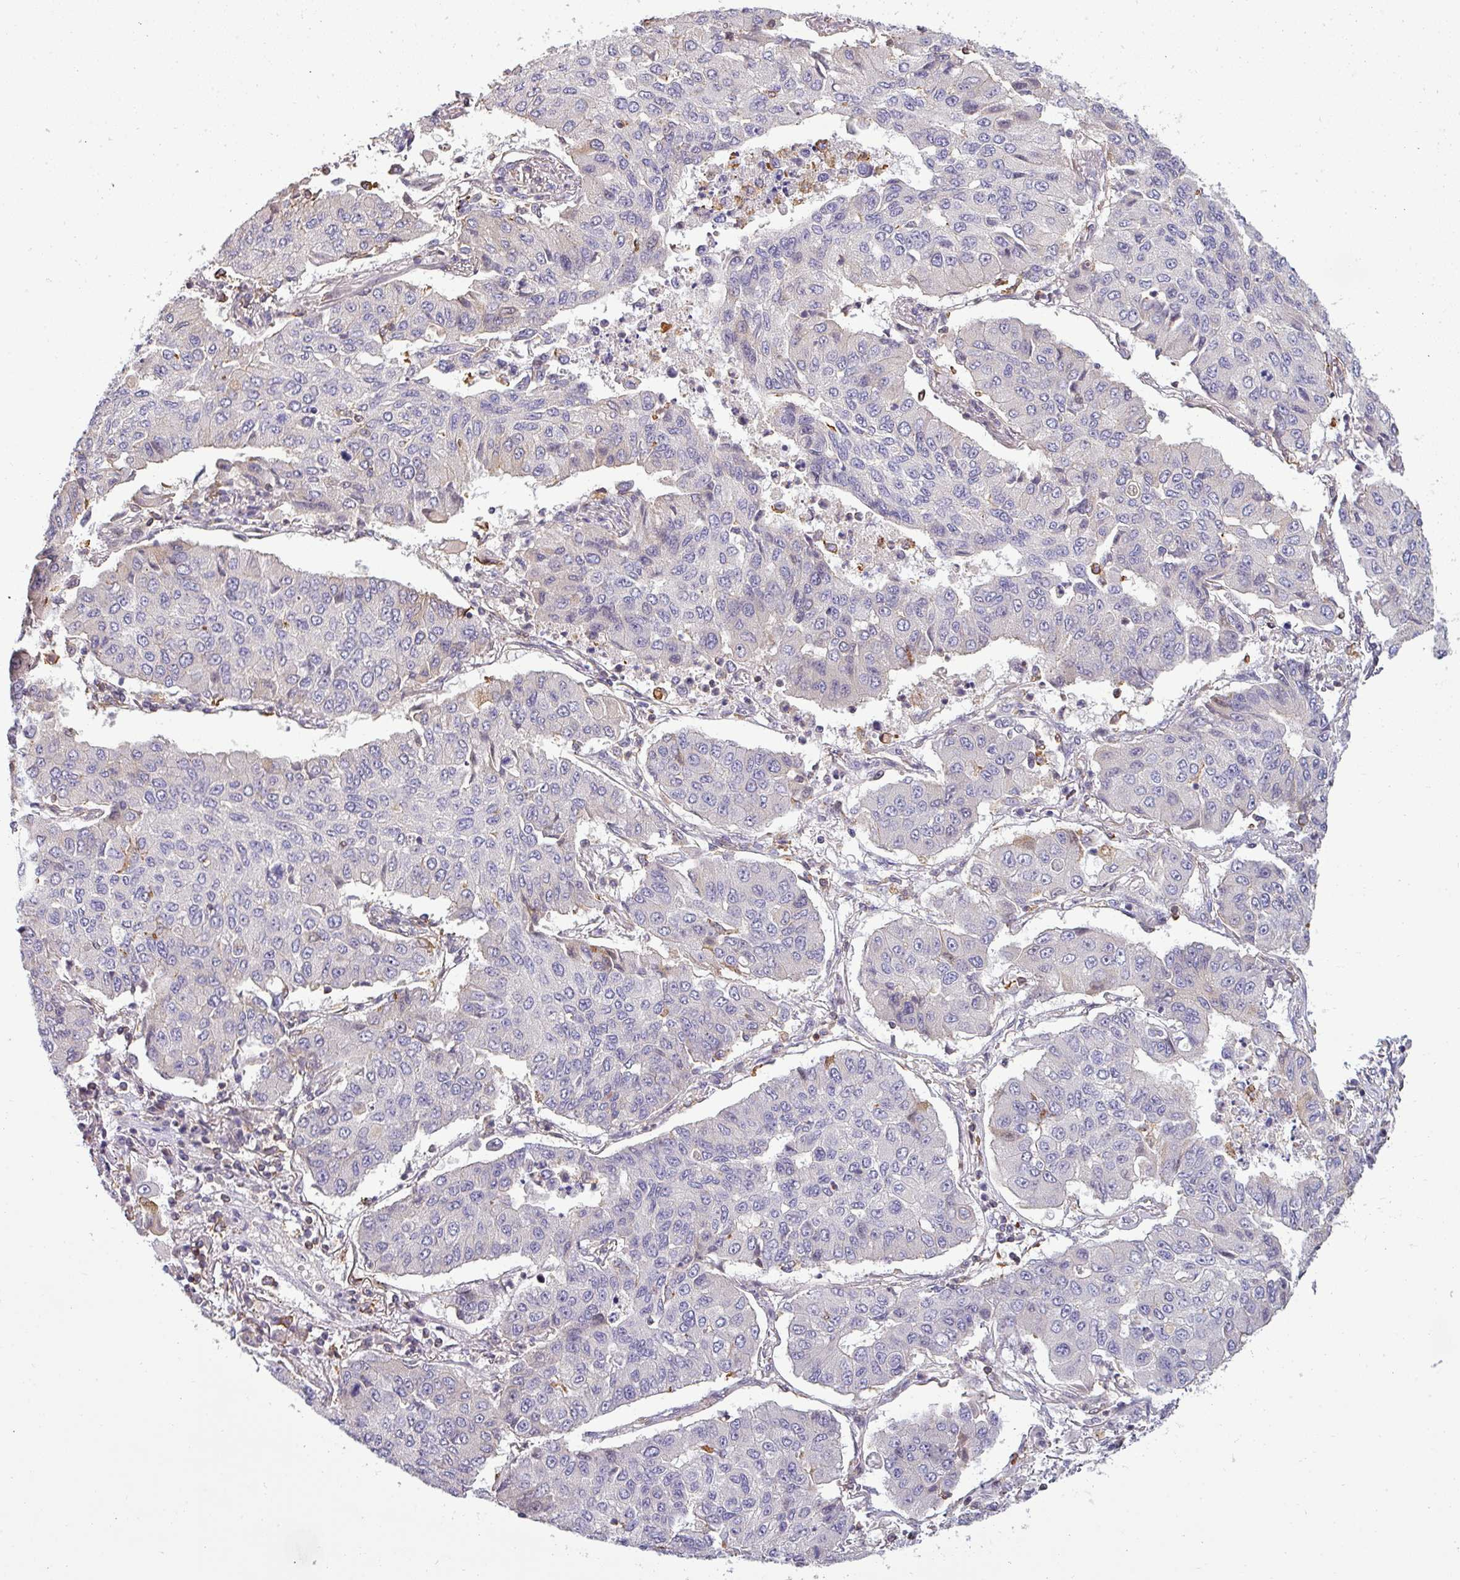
{"staining": {"intensity": "negative", "quantity": "none", "location": "none"}, "tissue": "lung cancer", "cell_type": "Tumor cells", "image_type": "cancer", "snomed": [{"axis": "morphology", "description": "Squamous cell carcinoma, NOS"}, {"axis": "topography", "description": "Lung"}], "caption": "The histopathology image demonstrates no significant expression in tumor cells of lung cancer. (DAB IHC visualized using brightfield microscopy, high magnification).", "gene": "ZNF835", "patient": {"sex": "male", "age": 74}}